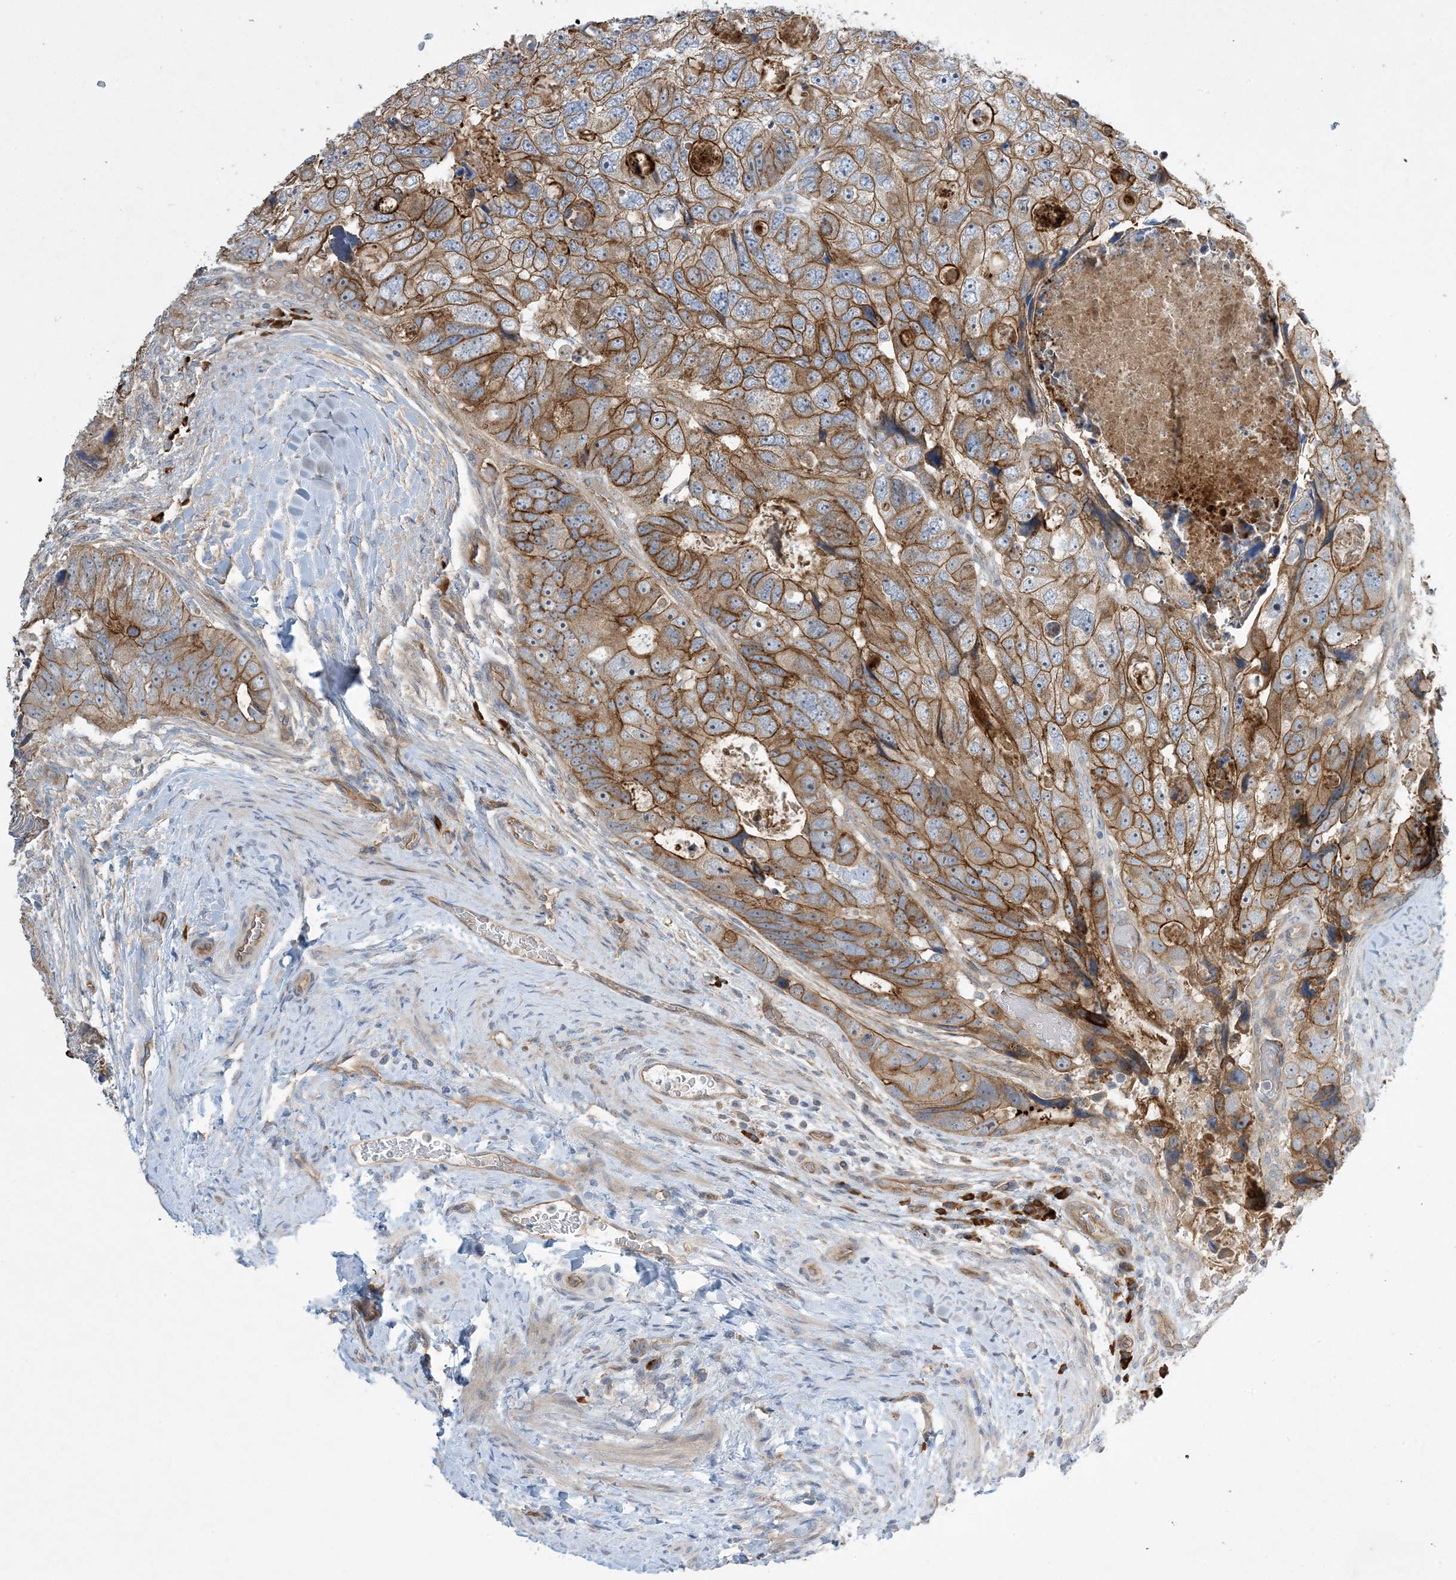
{"staining": {"intensity": "strong", "quantity": ">75%", "location": "cytoplasmic/membranous"}, "tissue": "colorectal cancer", "cell_type": "Tumor cells", "image_type": "cancer", "snomed": [{"axis": "morphology", "description": "Adenocarcinoma, NOS"}, {"axis": "topography", "description": "Rectum"}], "caption": "Tumor cells demonstrate high levels of strong cytoplasmic/membranous staining in approximately >75% of cells in colorectal cancer (adenocarcinoma). (IHC, brightfield microscopy, high magnification).", "gene": "AOC1", "patient": {"sex": "male", "age": 59}}